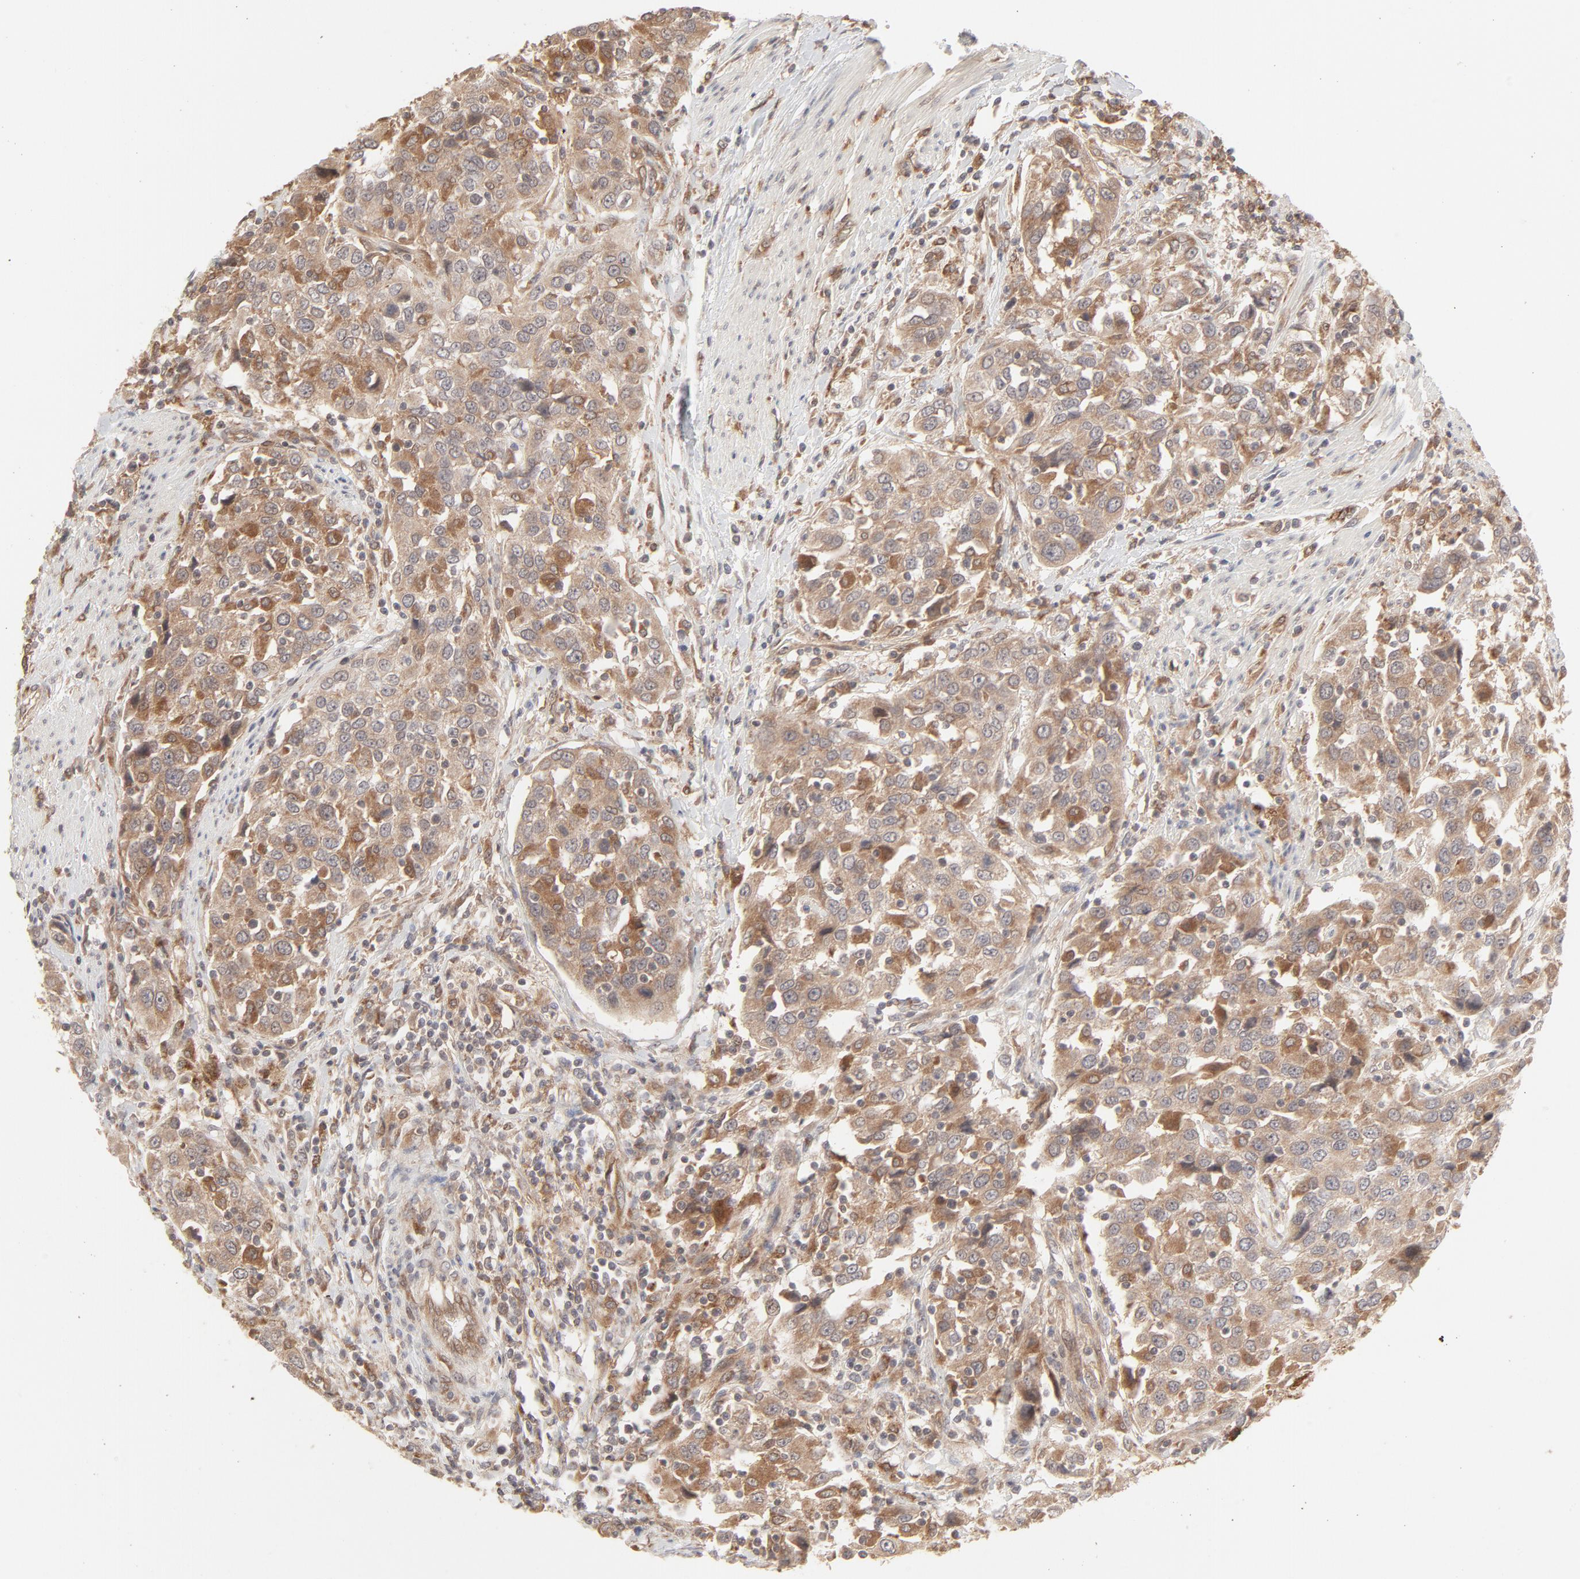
{"staining": {"intensity": "moderate", "quantity": ">75%", "location": "cytoplasmic/membranous"}, "tissue": "urothelial cancer", "cell_type": "Tumor cells", "image_type": "cancer", "snomed": [{"axis": "morphology", "description": "Urothelial carcinoma, High grade"}, {"axis": "topography", "description": "Urinary bladder"}], "caption": "This photomicrograph shows immunohistochemistry (IHC) staining of urothelial carcinoma (high-grade), with medium moderate cytoplasmic/membranous staining in about >75% of tumor cells.", "gene": "RAB5C", "patient": {"sex": "female", "age": 80}}